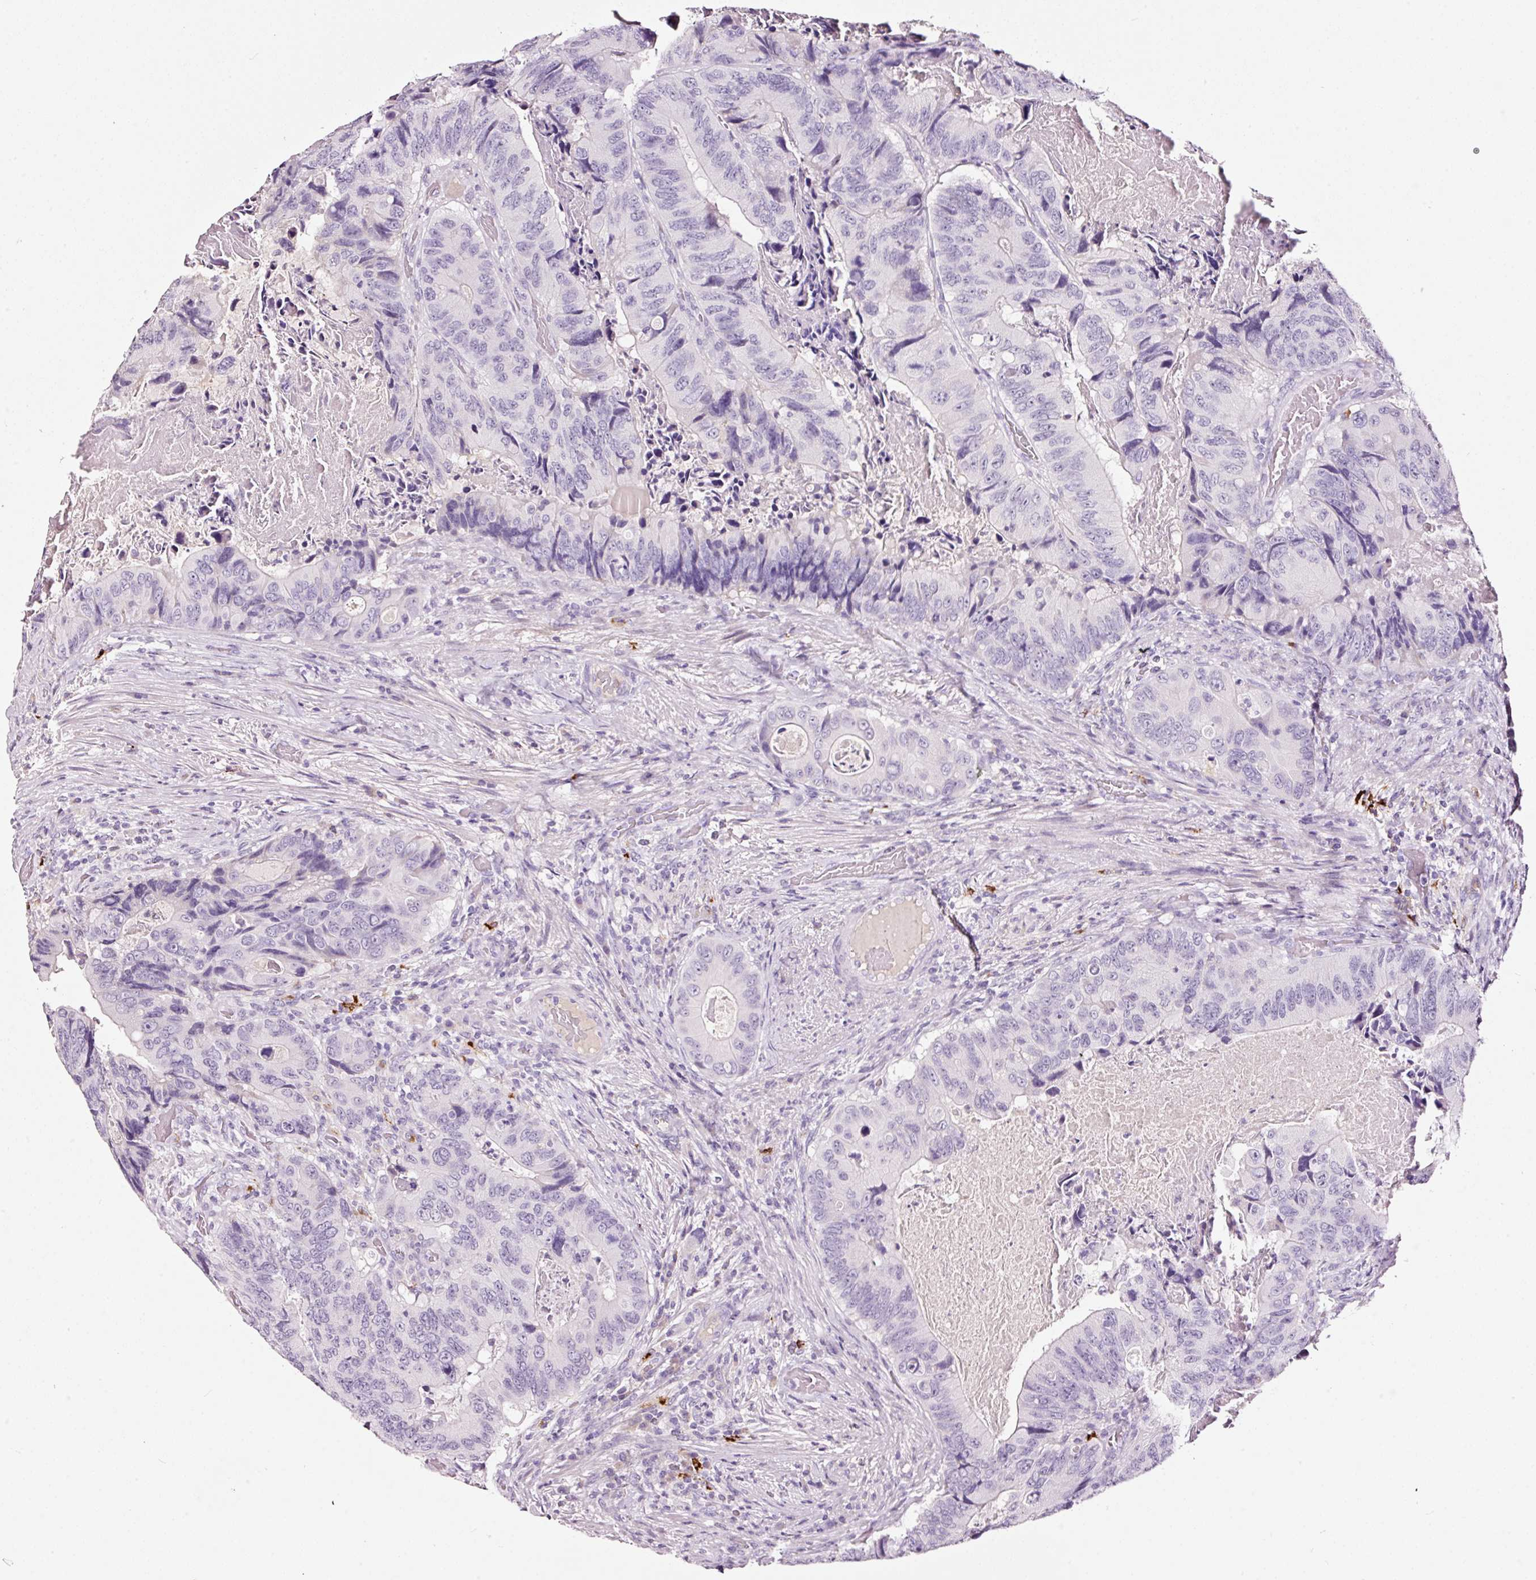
{"staining": {"intensity": "negative", "quantity": "none", "location": "none"}, "tissue": "colorectal cancer", "cell_type": "Tumor cells", "image_type": "cancer", "snomed": [{"axis": "morphology", "description": "Adenocarcinoma, NOS"}, {"axis": "topography", "description": "Colon"}], "caption": "The immunohistochemistry (IHC) image has no significant expression in tumor cells of colorectal cancer tissue.", "gene": "LAMP3", "patient": {"sex": "male", "age": 84}}